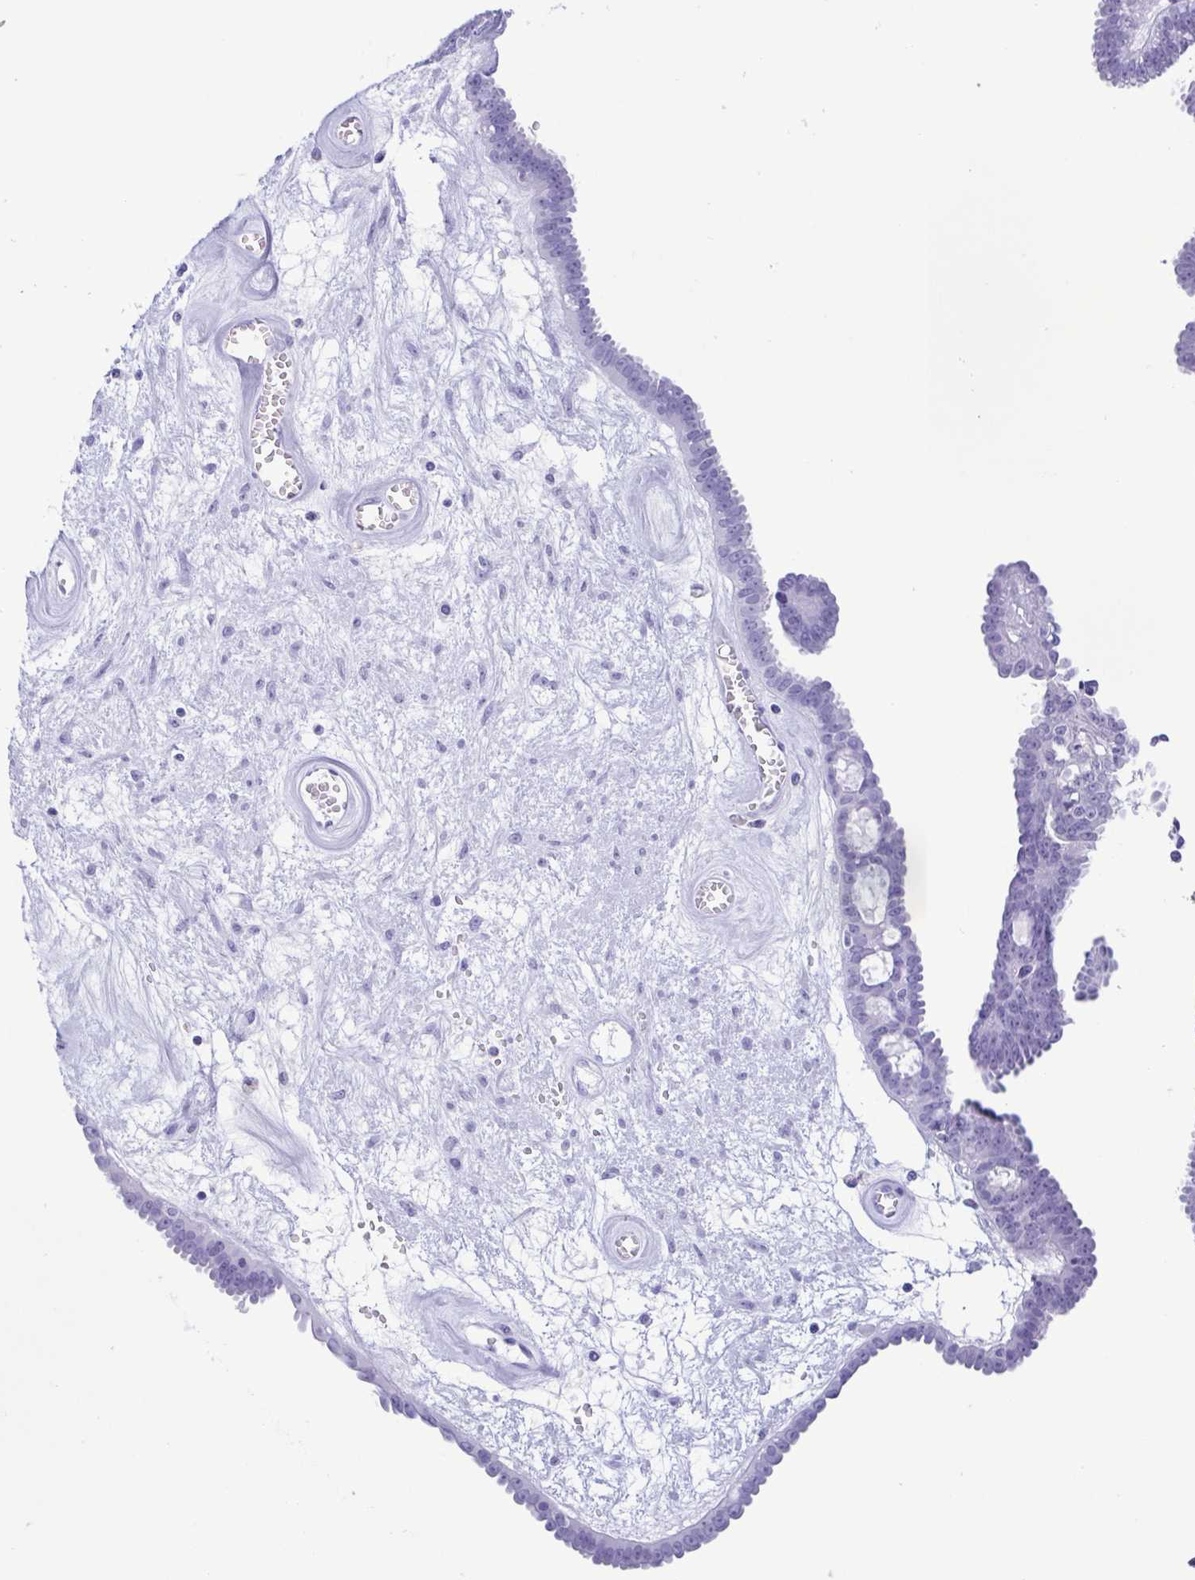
{"staining": {"intensity": "negative", "quantity": "none", "location": "none"}, "tissue": "ovarian cancer", "cell_type": "Tumor cells", "image_type": "cancer", "snomed": [{"axis": "morphology", "description": "Cystadenocarcinoma, serous, NOS"}, {"axis": "topography", "description": "Ovary"}], "caption": "Immunohistochemical staining of ovarian cancer reveals no significant expression in tumor cells. The staining was performed using DAB (3,3'-diaminobenzidine) to visualize the protein expression in brown, while the nuclei were stained in blue with hematoxylin (Magnification: 20x).", "gene": "TSPY2", "patient": {"sex": "female", "age": 71}}